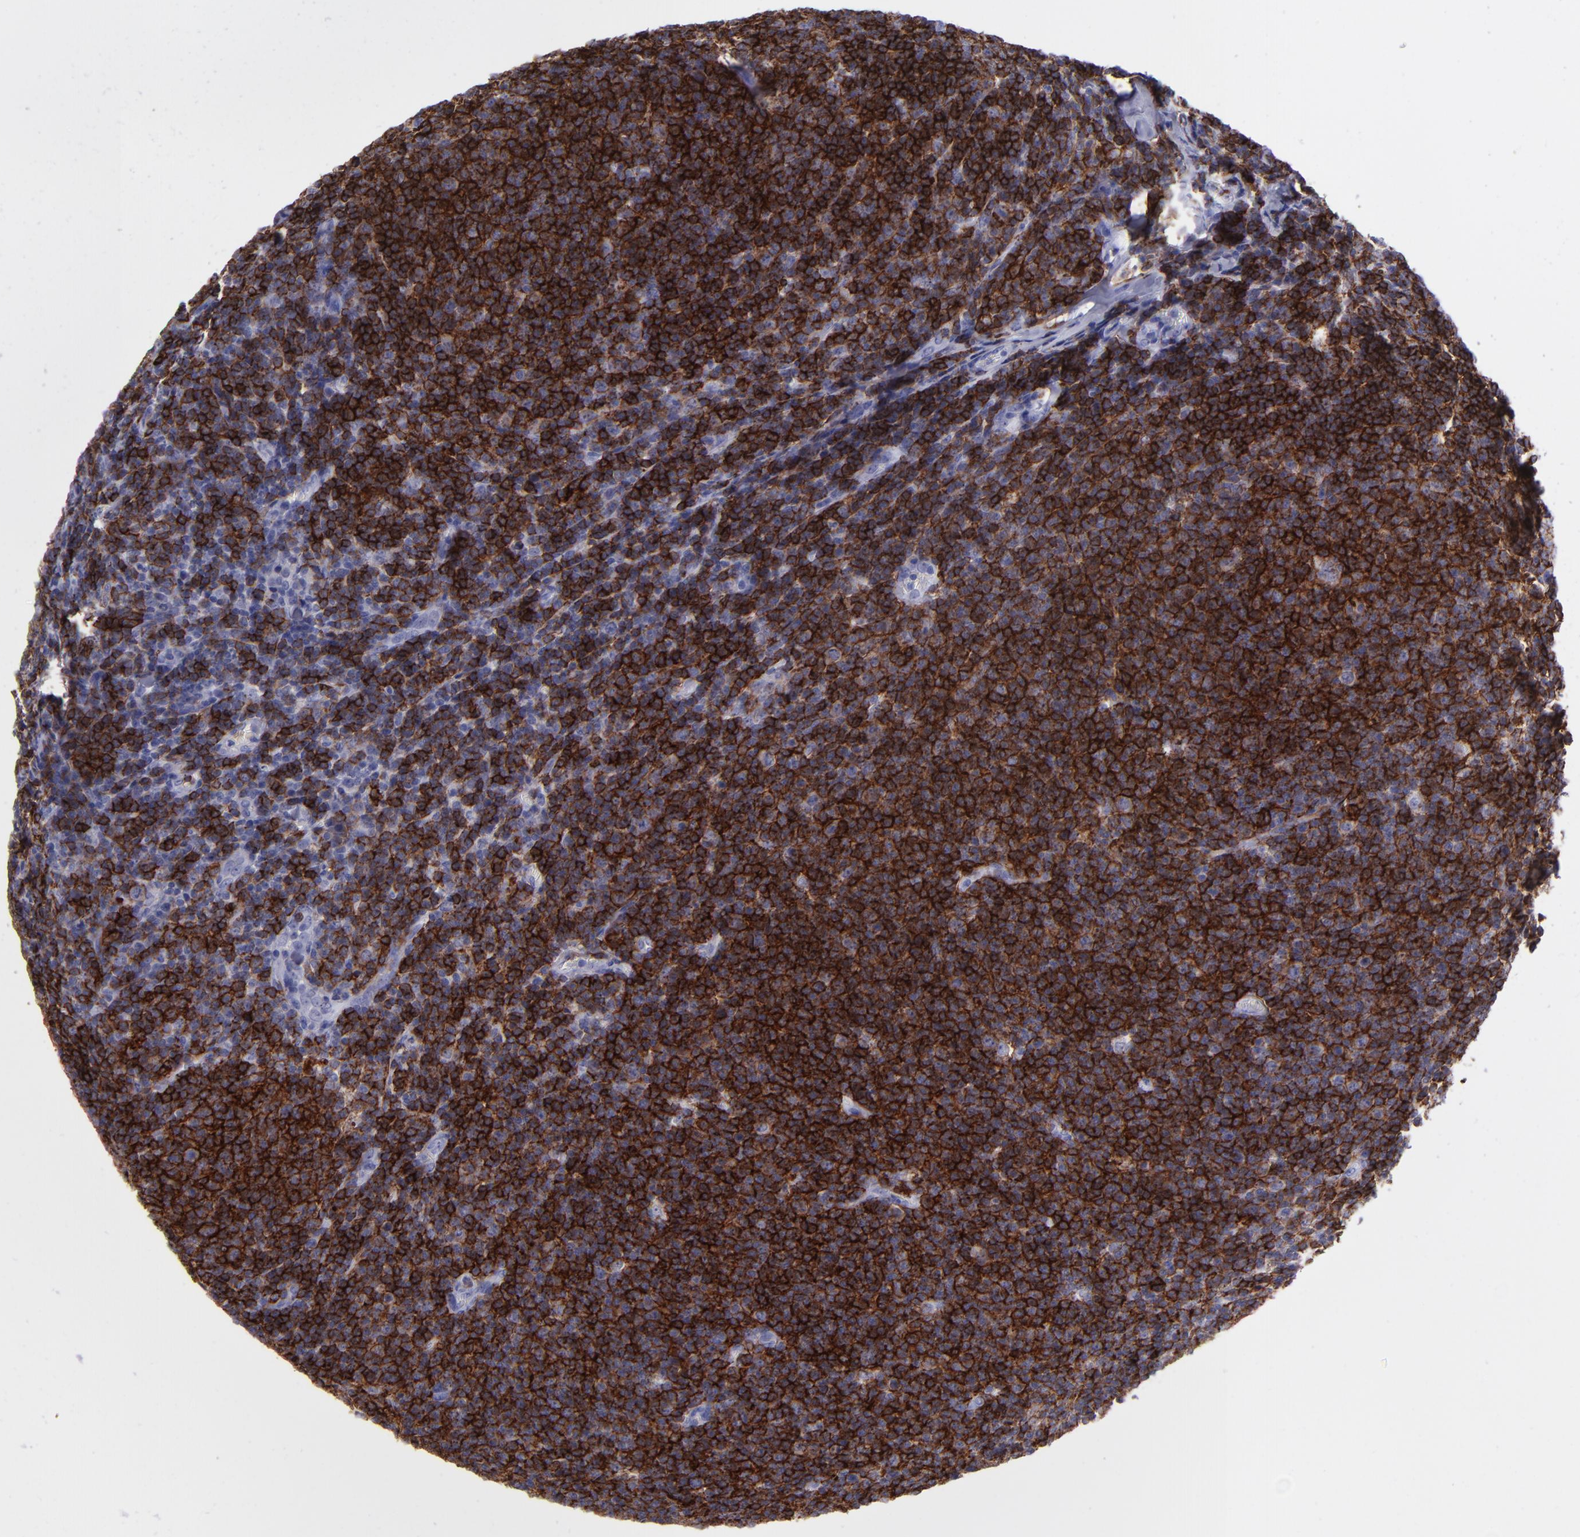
{"staining": {"intensity": "strong", "quantity": ">75%", "location": "cytoplasmic/membranous"}, "tissue": "lymphoma", "cell_type": "Tumor cells", "image_type": "cancer", "snomed": [{"axis": "morphology", "description": "Malignant lymphoma, non-Hodgkin's type, Low grade"}, {"axis": "topography", "description": "Lymph node"}], "caption": "Low-grade malignant lymphoma, non-Hodgkin's type stained with DAB immunohistochemistry (IHC) displays high levels of strong cytoplasmic/membranous expression in about >75% of tumor cells. (Brightfield microscopy of DAB IHC at high magnification).", "gene": "CD37", "patient": {"sex": "male", "age": 74}}